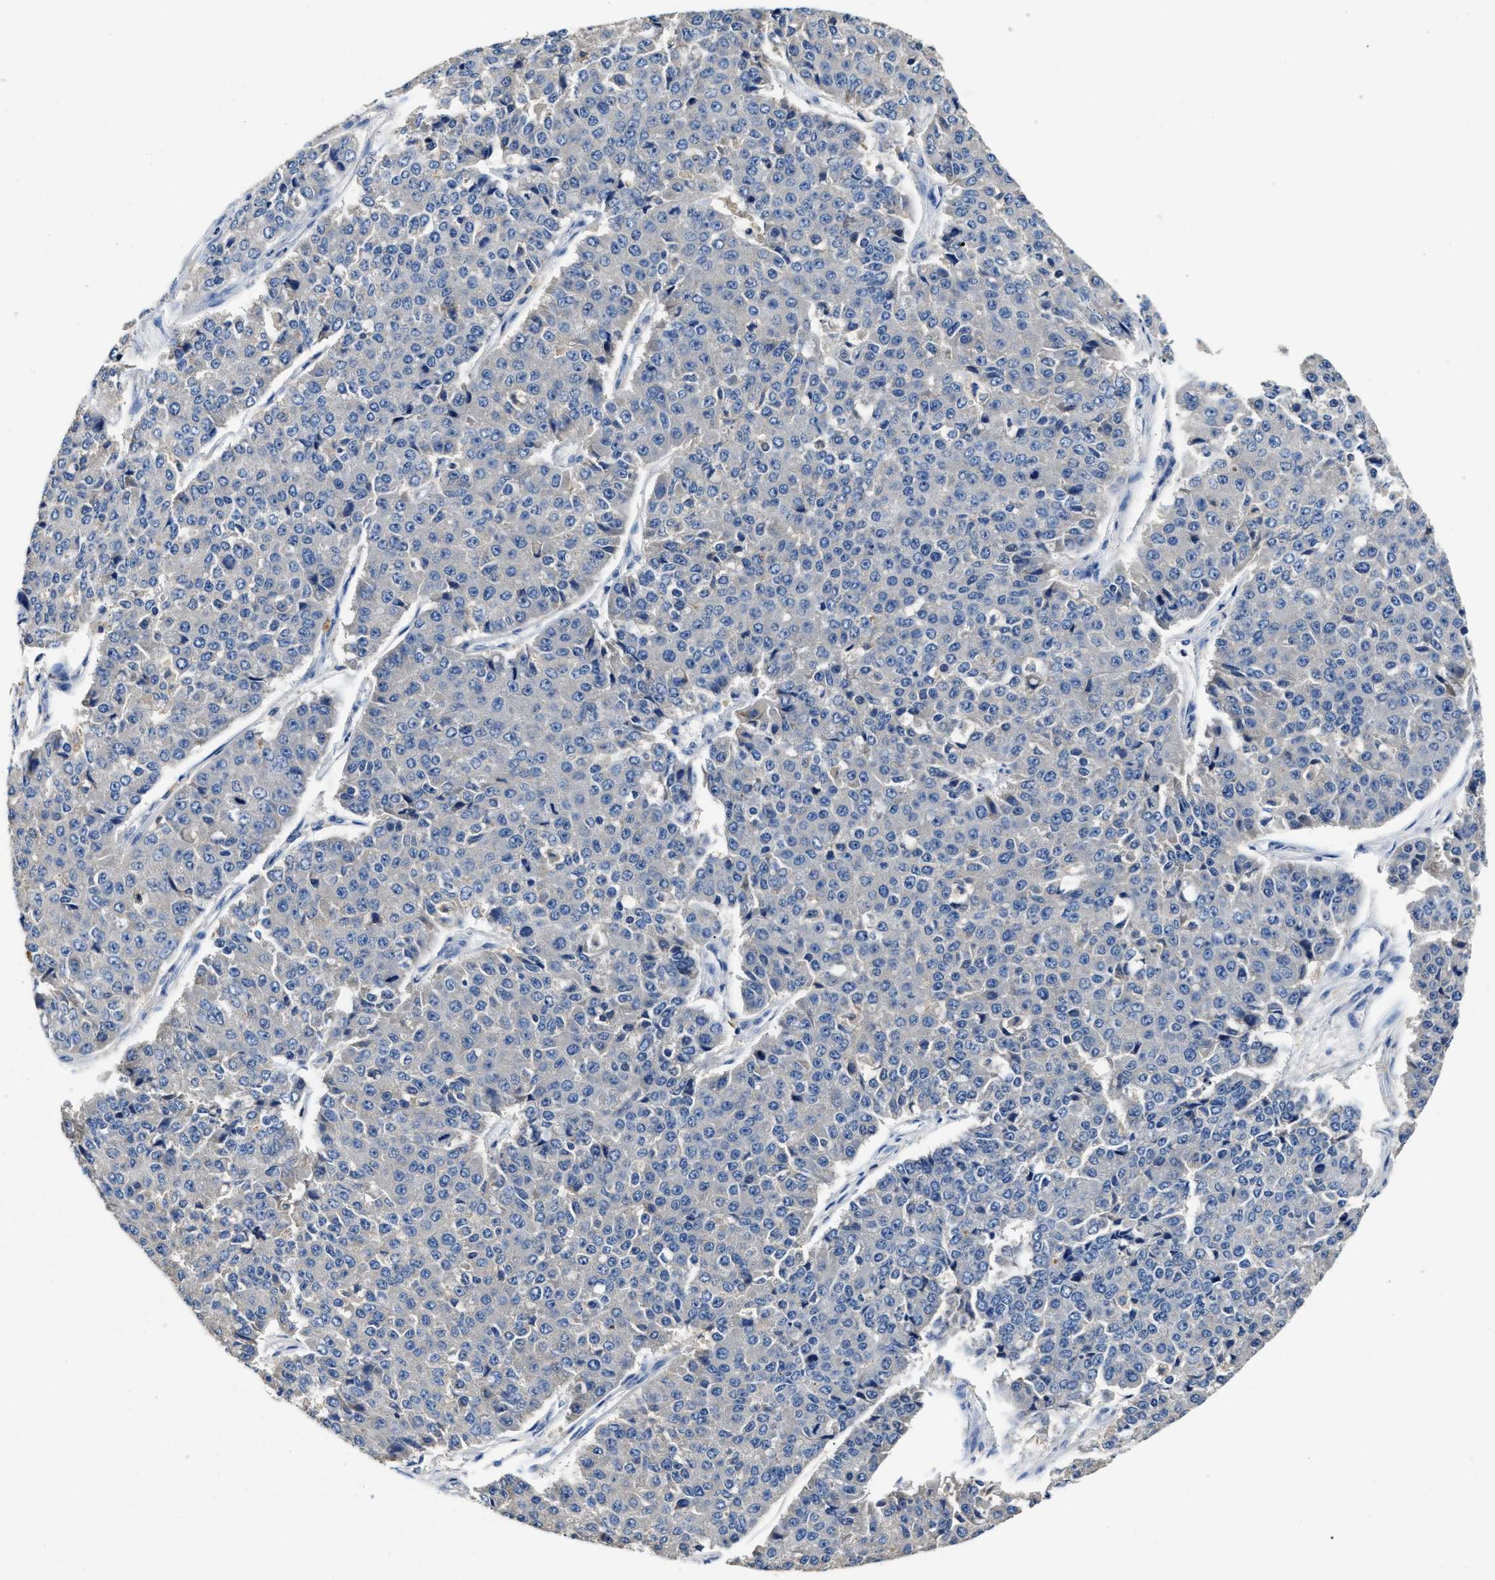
{"staining": {"intensity": "negative", "quantity": "none", "location": "none"}, "tissue": "pancreatic cancer", "cell_type": "Tumor cells", "image_type": "cancer", "snomed": [{"axis": "morphology", "description": "Adenocarcinoma, NOS"}, {"axis": "topography", "description": "Pancreas"}], "caption": "Immunohistochemistry histopathology image of neoplastic tissue: human pancreatic adenocarcinoma stained with DAB shows no significant protein staining in tumor cells.", "gene": "SLCO2B1", "patient": {"sex": "male", "age": 50}}